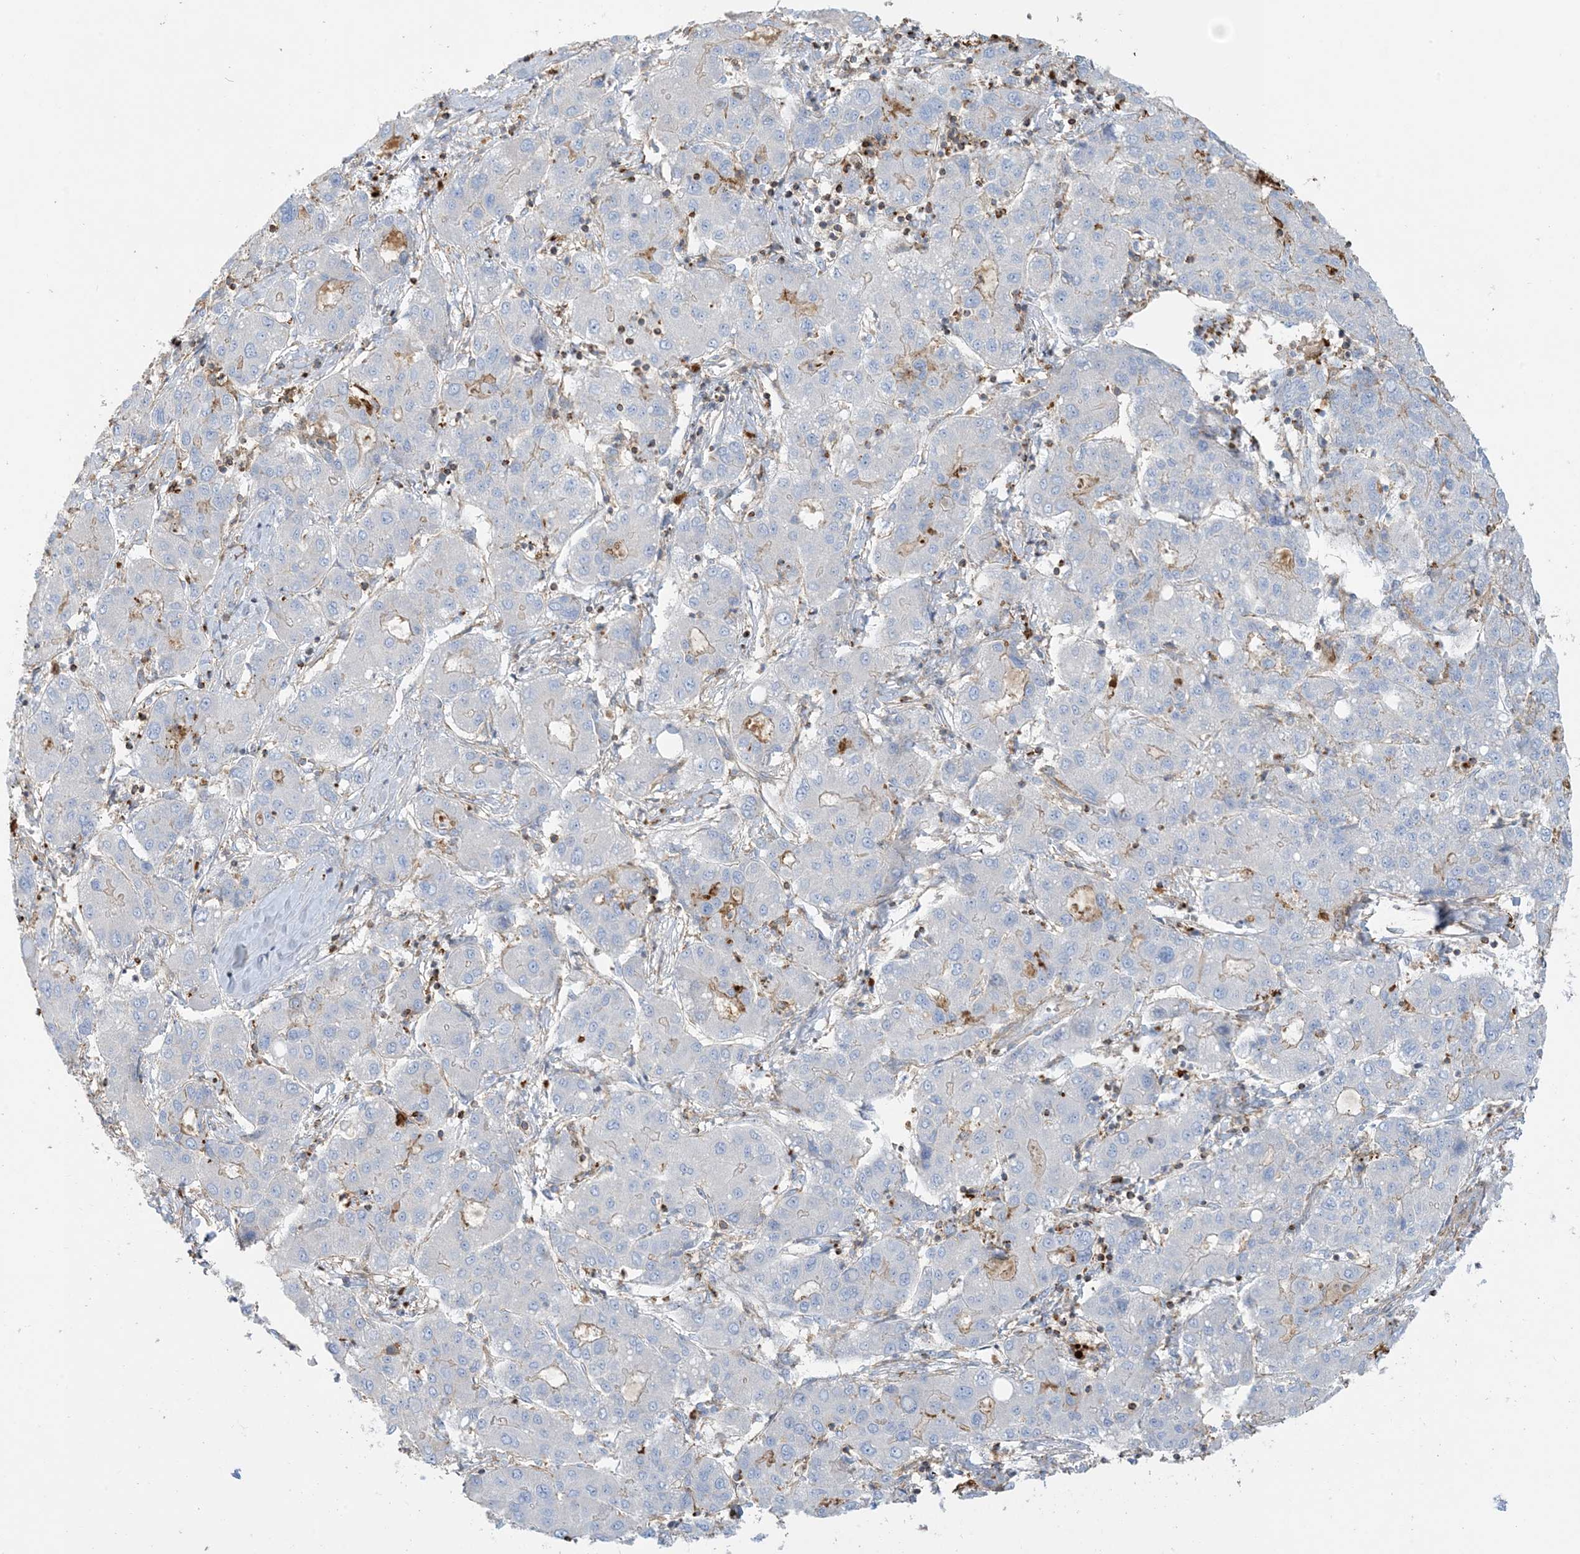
{"staining": {"intensity": "negative", "quantity": "none", "location": "none"}, "tissue": "liver cancer", "cell_type": "Tumor cells", "image_type": "cancer", "snomed": [{"axis": "morphology", "description": "Carcinoma, Hepatocellular, NOS"}, {"axis": "topography", "description": "Liver"}], "caption": "Immunohistochemical staining of human liver cancer (hepatocellular carcinoma) demonstrates no significant staining in tumor cells.", "gene": "GTF3C2", "patient": {"sex": "male", "age": 65}}